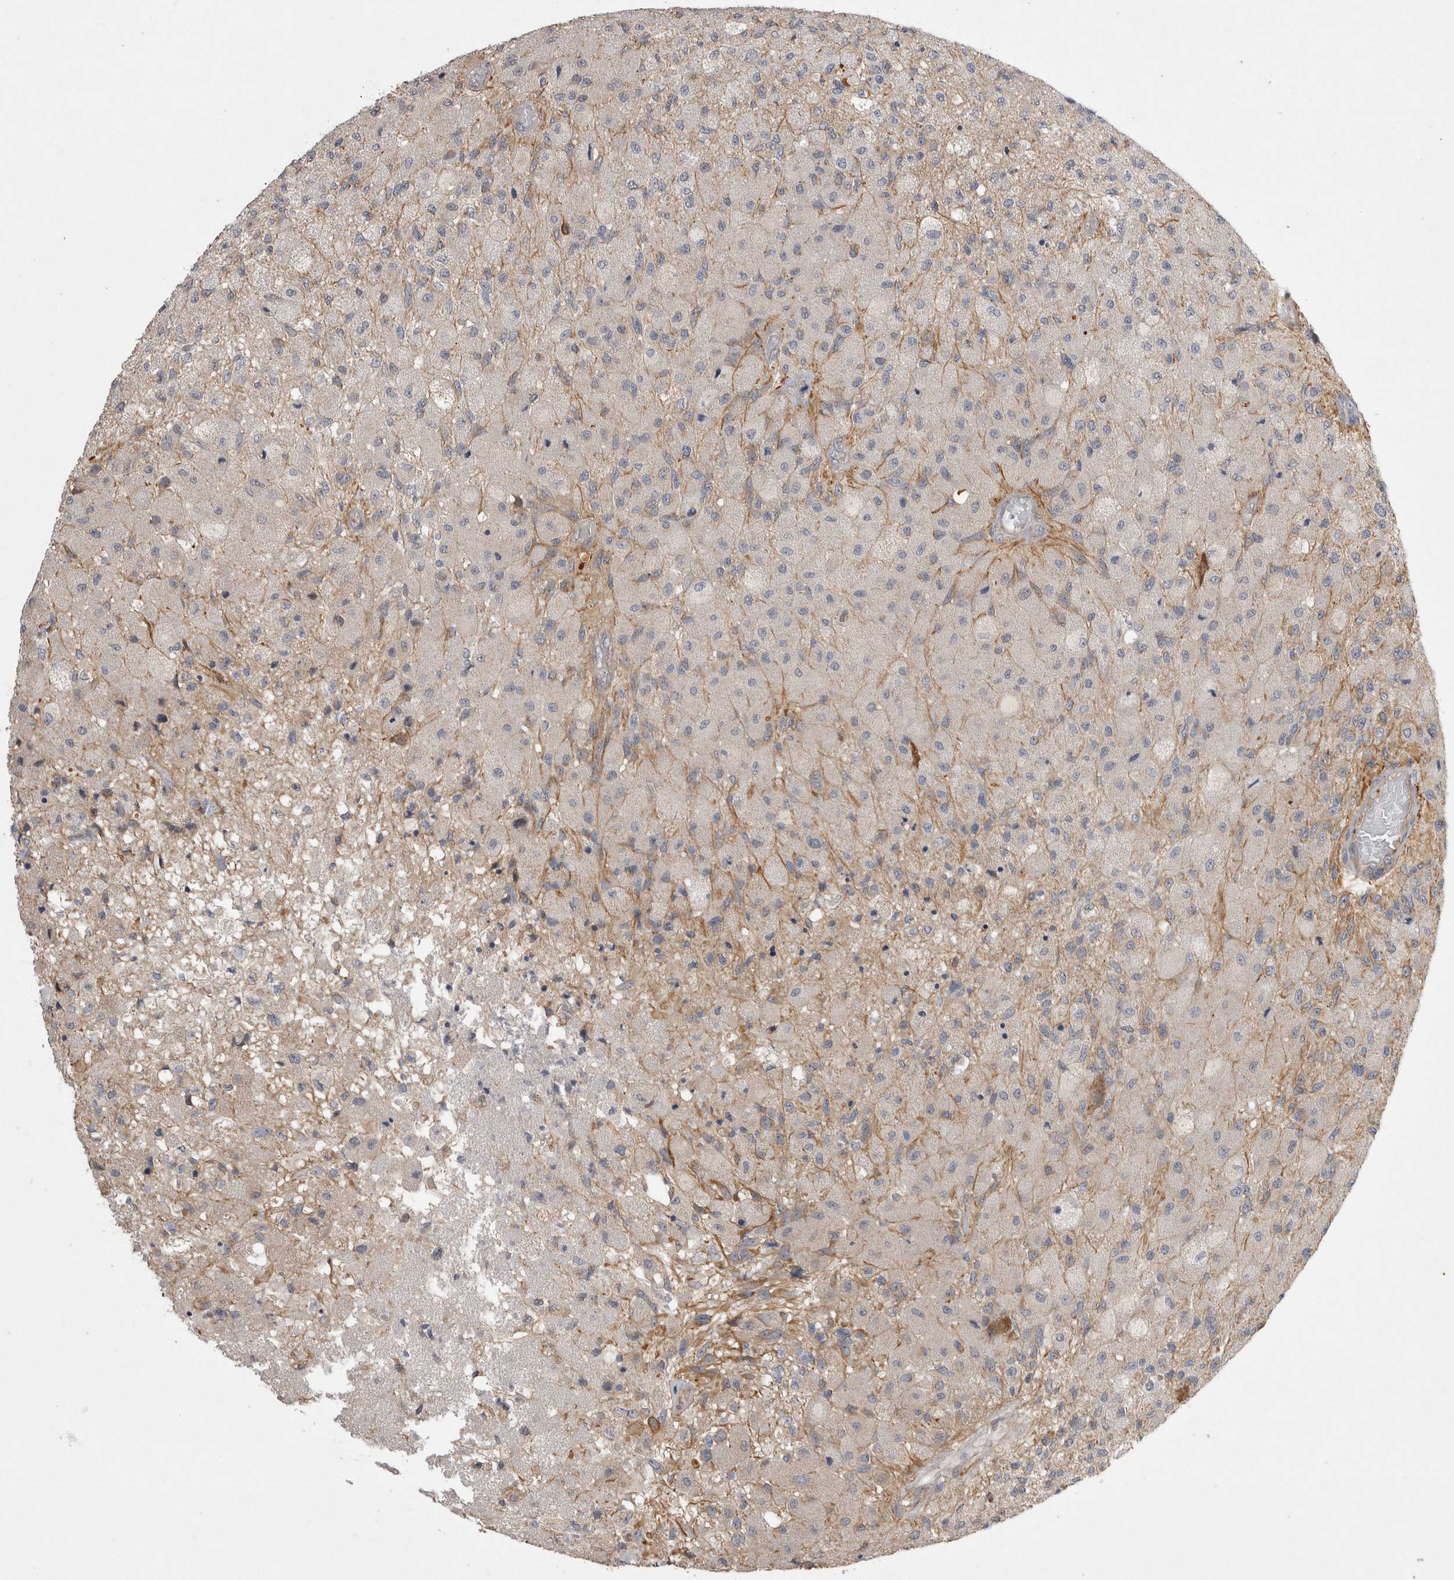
{"staining": {"intensity": "negative", "quantity": "none", "location": "none"}, "tissue": "glioma", "cell_type": "Tumor cells", "image_type": "cancer", "snomed": [{"axis": "morphology", "description": "Normal tissue, NOS"}, {"axis": "morphology", "description": "Glioma, malignant, High grade"}, {"axis": "topography", "description": "Cerebral cortex"}], "caption": "A high-resolution micrograph shows IHC staining of glioma, which shows no significant expression in tumor cells. The staining was performed using DAB to visualize the protein expression in brown, while the nuclei were stained in blue with hematoxylin (Magnification: 20x).", "gene": "TSPOAP1", "patient": {"sex": "male", "age": 77}}